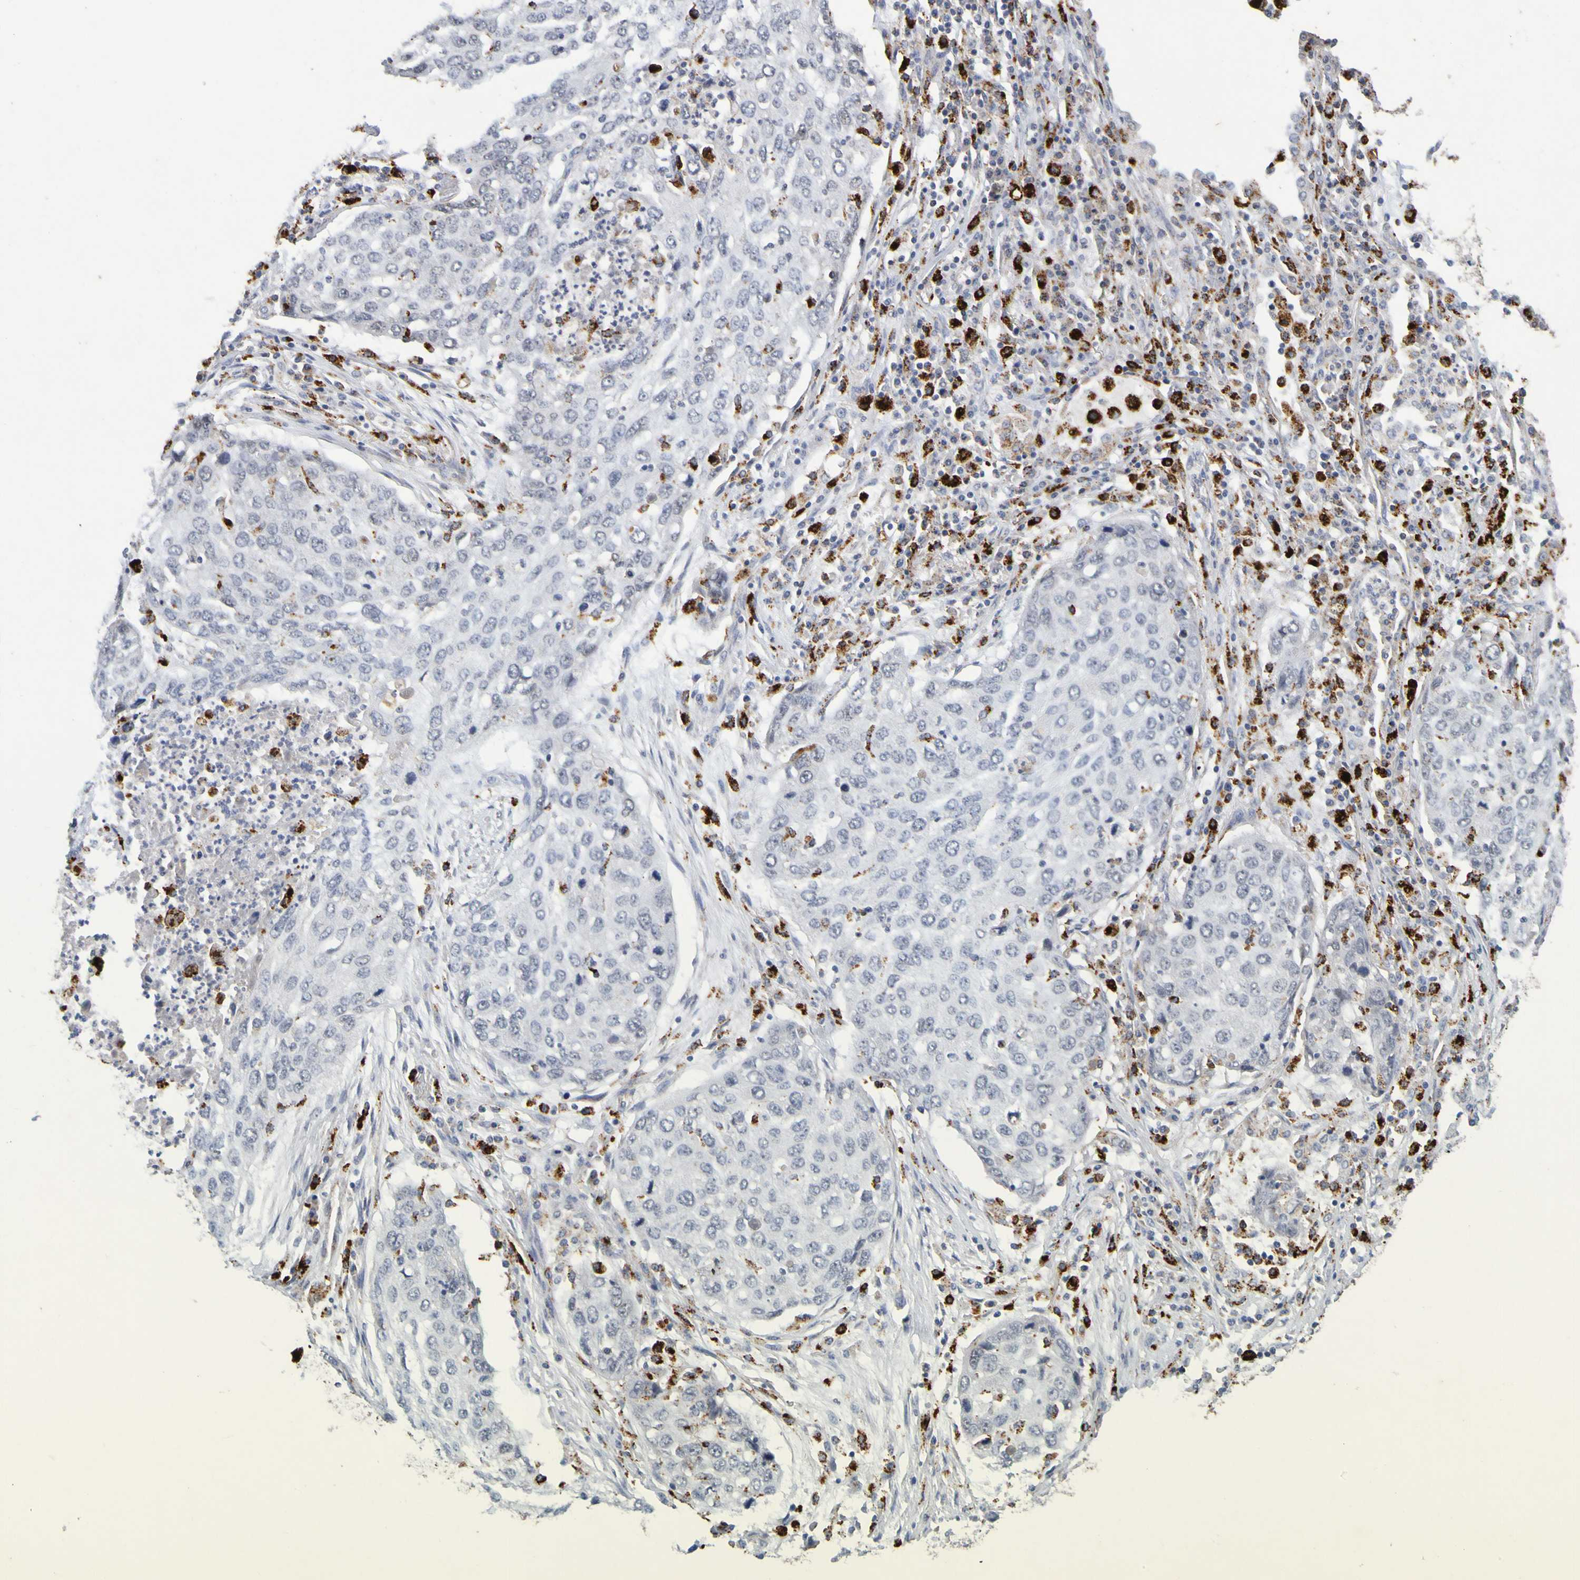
{"staining": {"intensity": "negative", "quantity": "none", "location": "none"}, "tissue": "lung cancer", "cell_type": "Tumor cells", "image_type": "cancer", "snomed": [{"axis": "morphology", "description": "Squamous cell carcinoma, NOS"}, {"axis": "topography", "description": "Lung"}], "caption": "Photomicrograph shows no significant protein staining in tumor cells of squamous cell carcinoma (lung). (DAB (3,3'-diaminobenzidine) IHC, high magnification).", "gene": "TPH1", "patient": {"sex": "female", "age": 63}}